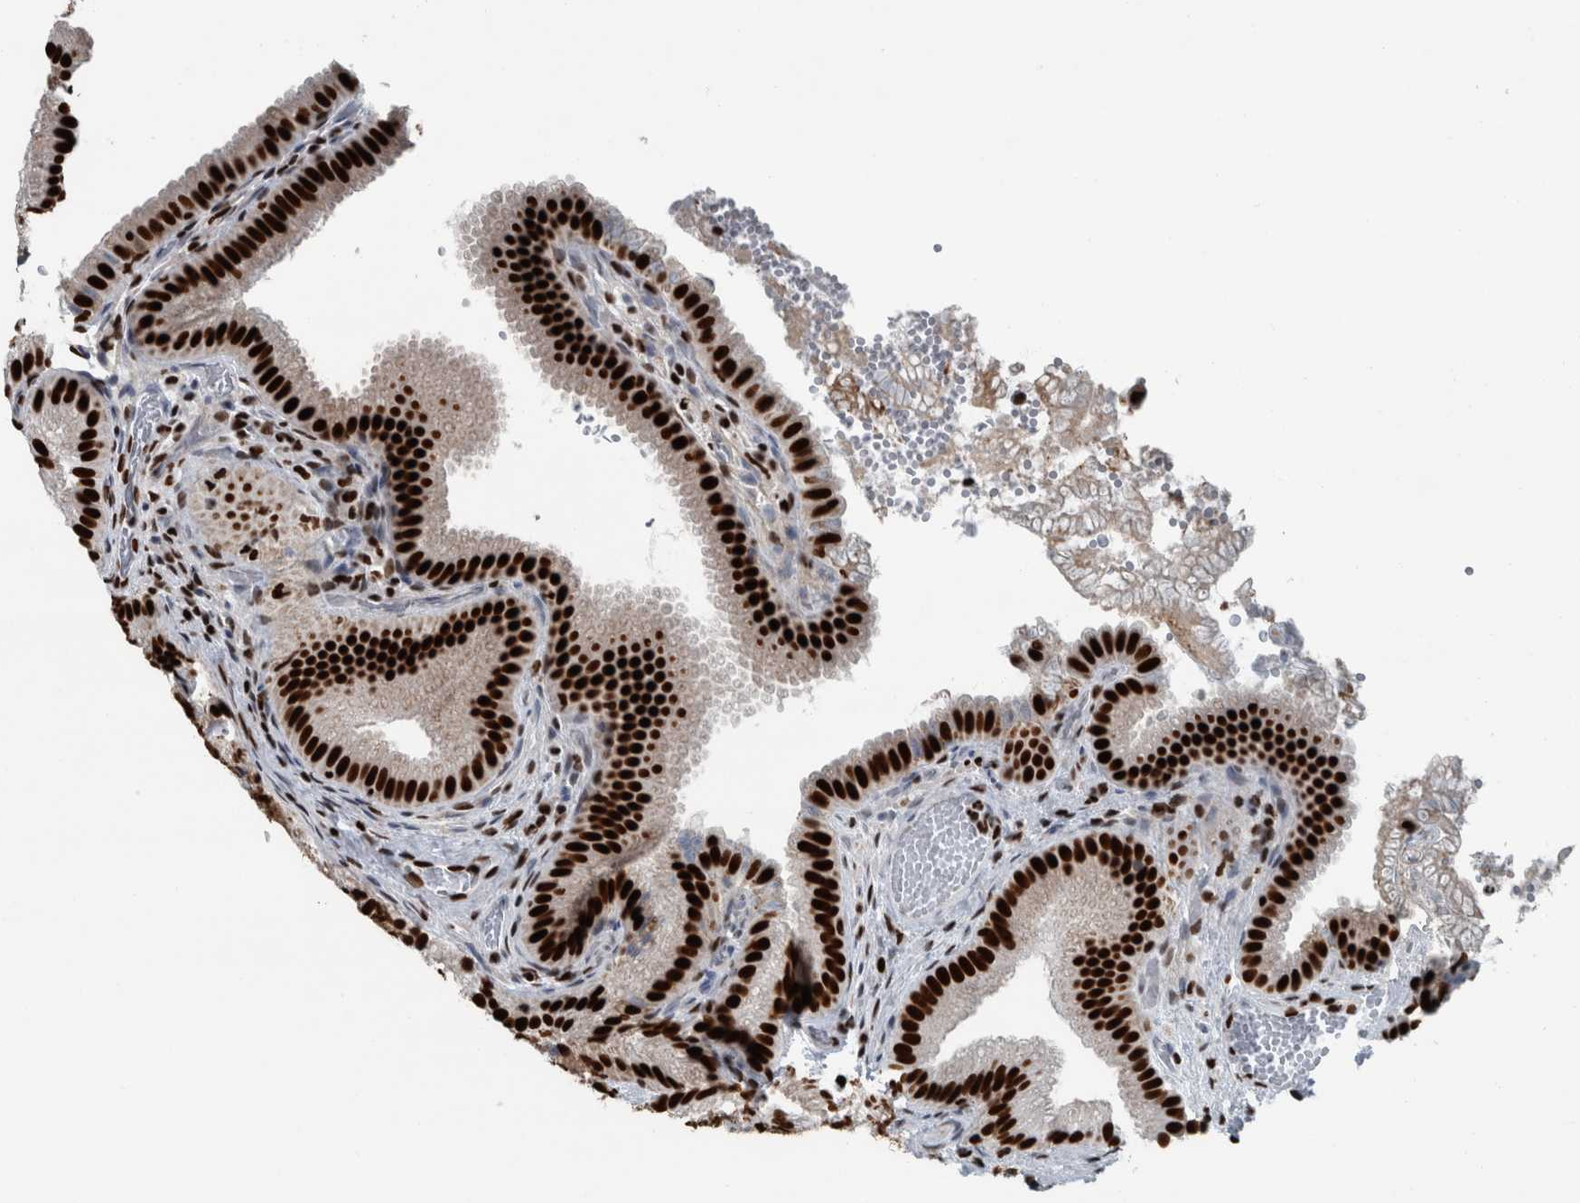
{"staining": {"intensity": "strong", "quantity": ">75%", "location": "nuclear"}, "tissue": "gallbladder", "cell_type": "Glandular cells", "image_type": "normal", "snomed": [{"axis": "morphology", "description": "Normal tissue, NOS"}, {"axis": "topography", "description": "Gallbladder"}], "caption": "Gallbladder stained with IHC shows strong nuclear expression in approximately >75% of glandular cells. (Brightfield microscopy of DAB IHC at high magnification).", "gene": "DNMT3A", "patient": {"sex": "female", "age": 30}}